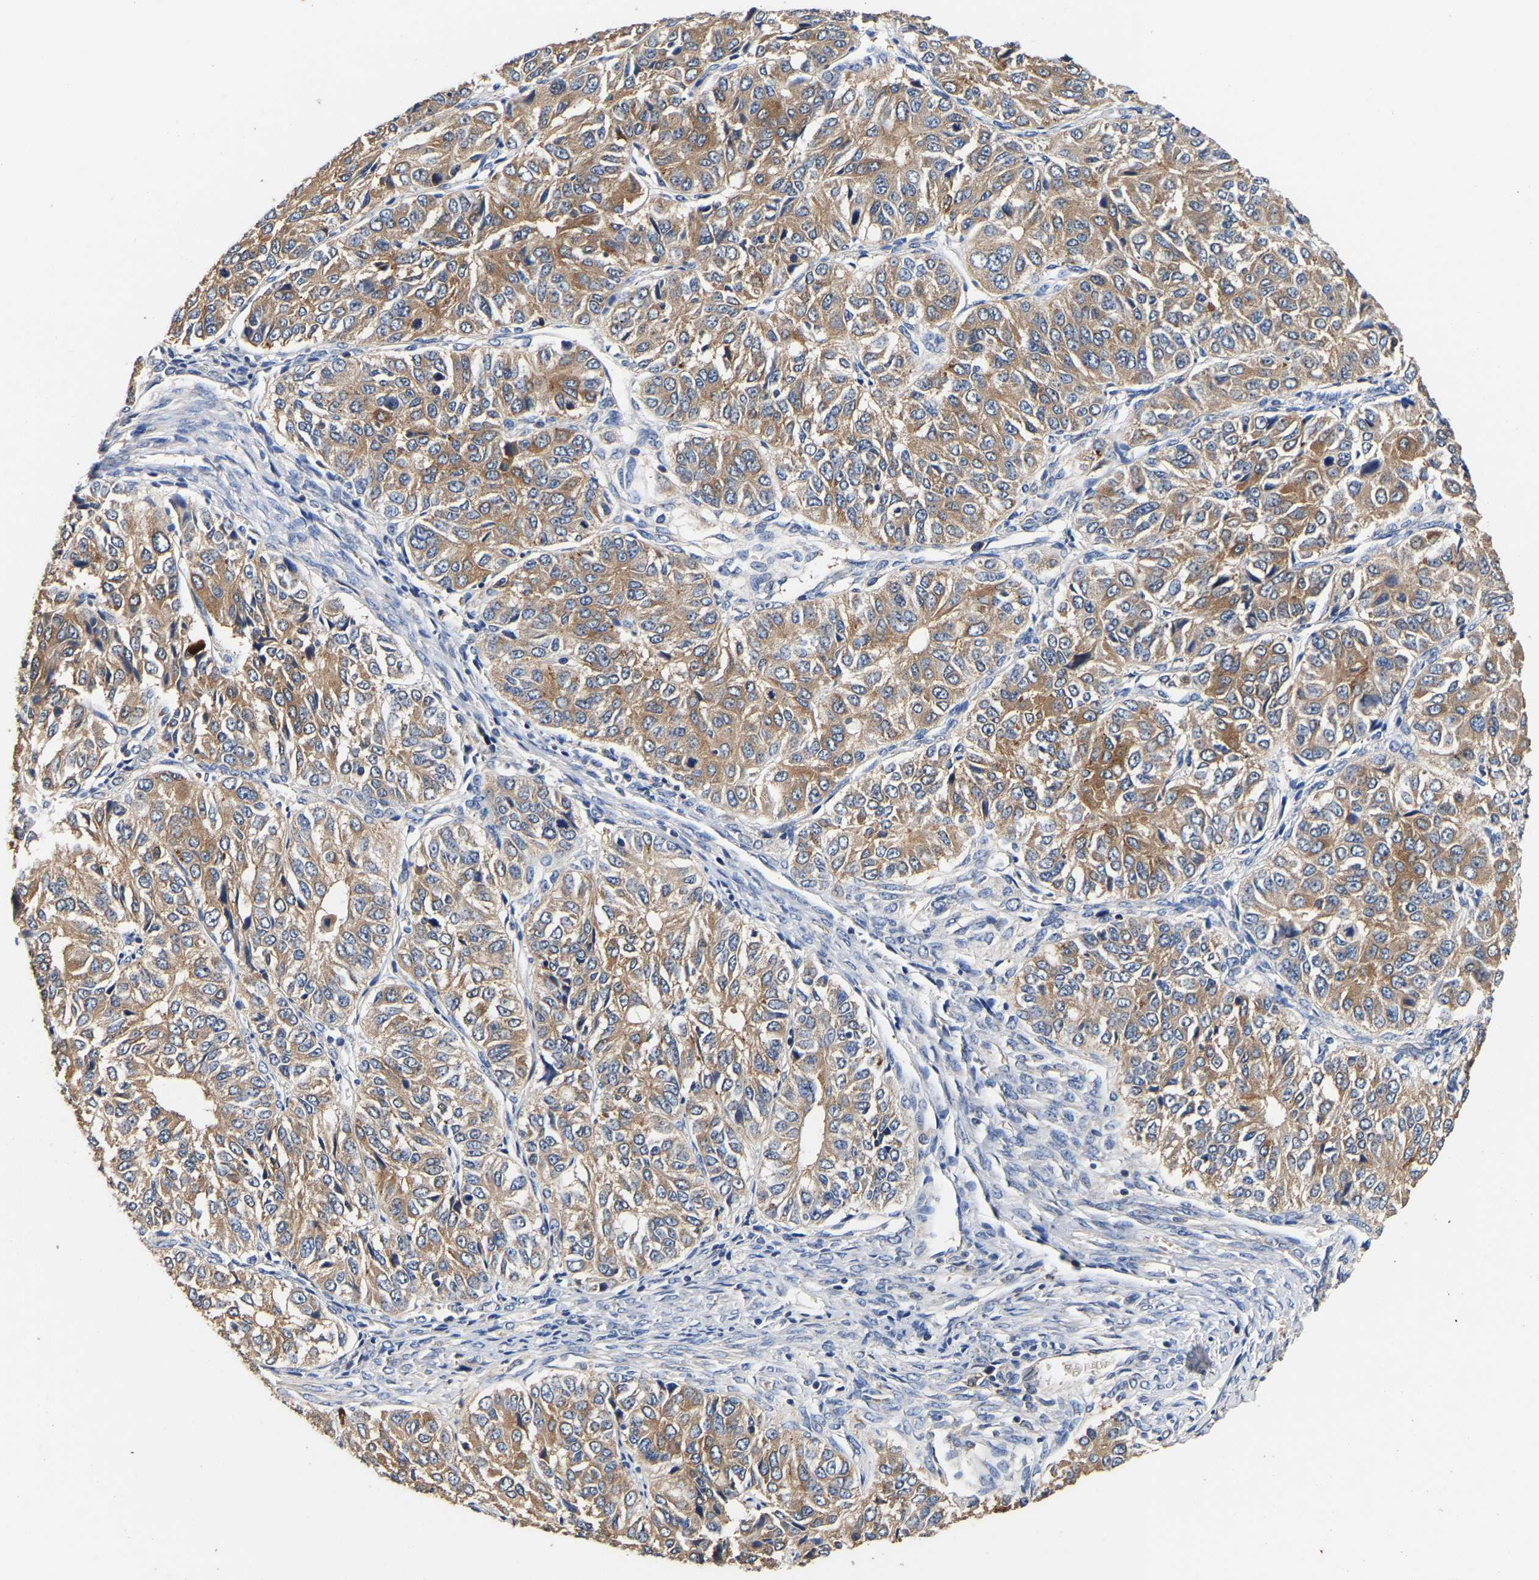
{"staining": {"intensity": "moderate", "quantity": ">75%", "location": "cytoplasmic/membranous"}, "tissue": "ovarian cancer", "cell_type": "Tumor cells", "image_type": "cancer", "snomed": [{"axis": "morphology", "description": "Carcinoma, endometroid"}, {"axis": "topography", "description": "Ovary"}], "caption": "Endometroid carcinoma (ovarian) stained for a protein (brown) shows moderate cytoplasmic/membranous positive positivity in about >75% of tumor cells.", "gene": "LRBA", "patient": {"sex": "female", "age": 51}}